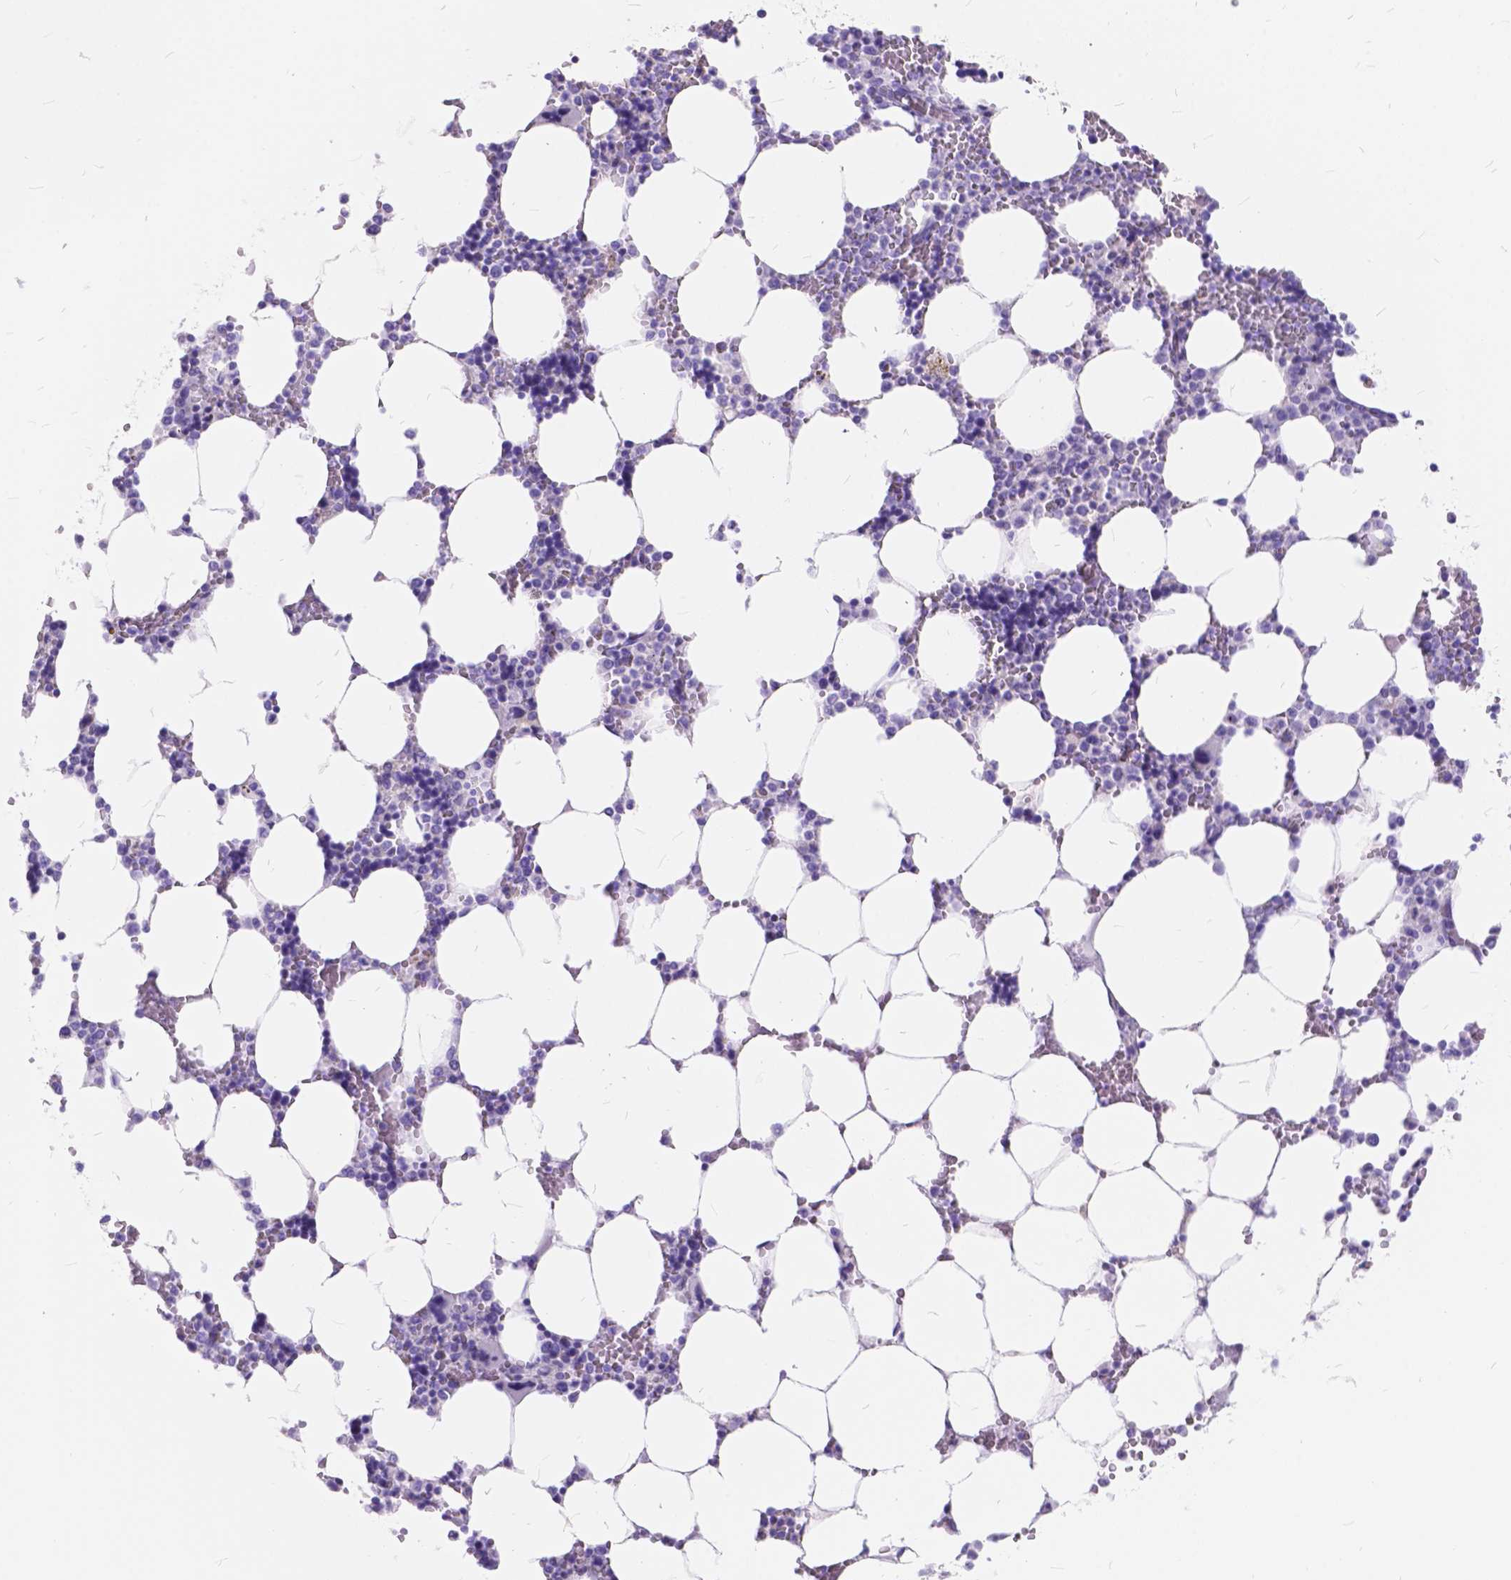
{"staining": {"intensity": "negative", "quantity": "none", "location": "none"}, "tissue": "bone marrow", "cell_type": "Hematopoietic cells", "image_type": "normal", "snomed": [{"axis": "morphology", "description": "Normal tissue, NOS"}, {"axis": "topography", "description": "Bone marrow"}], "caption": "This micrograph is of unremarkable bone marrow stained with immunohistochemistry to label a protein in brown with the nuclei are counter-stained blue. There is no staining in hematopoietic cells.", "gene": "FOXL2", "patient": {"sex": "male", "age": 64}}